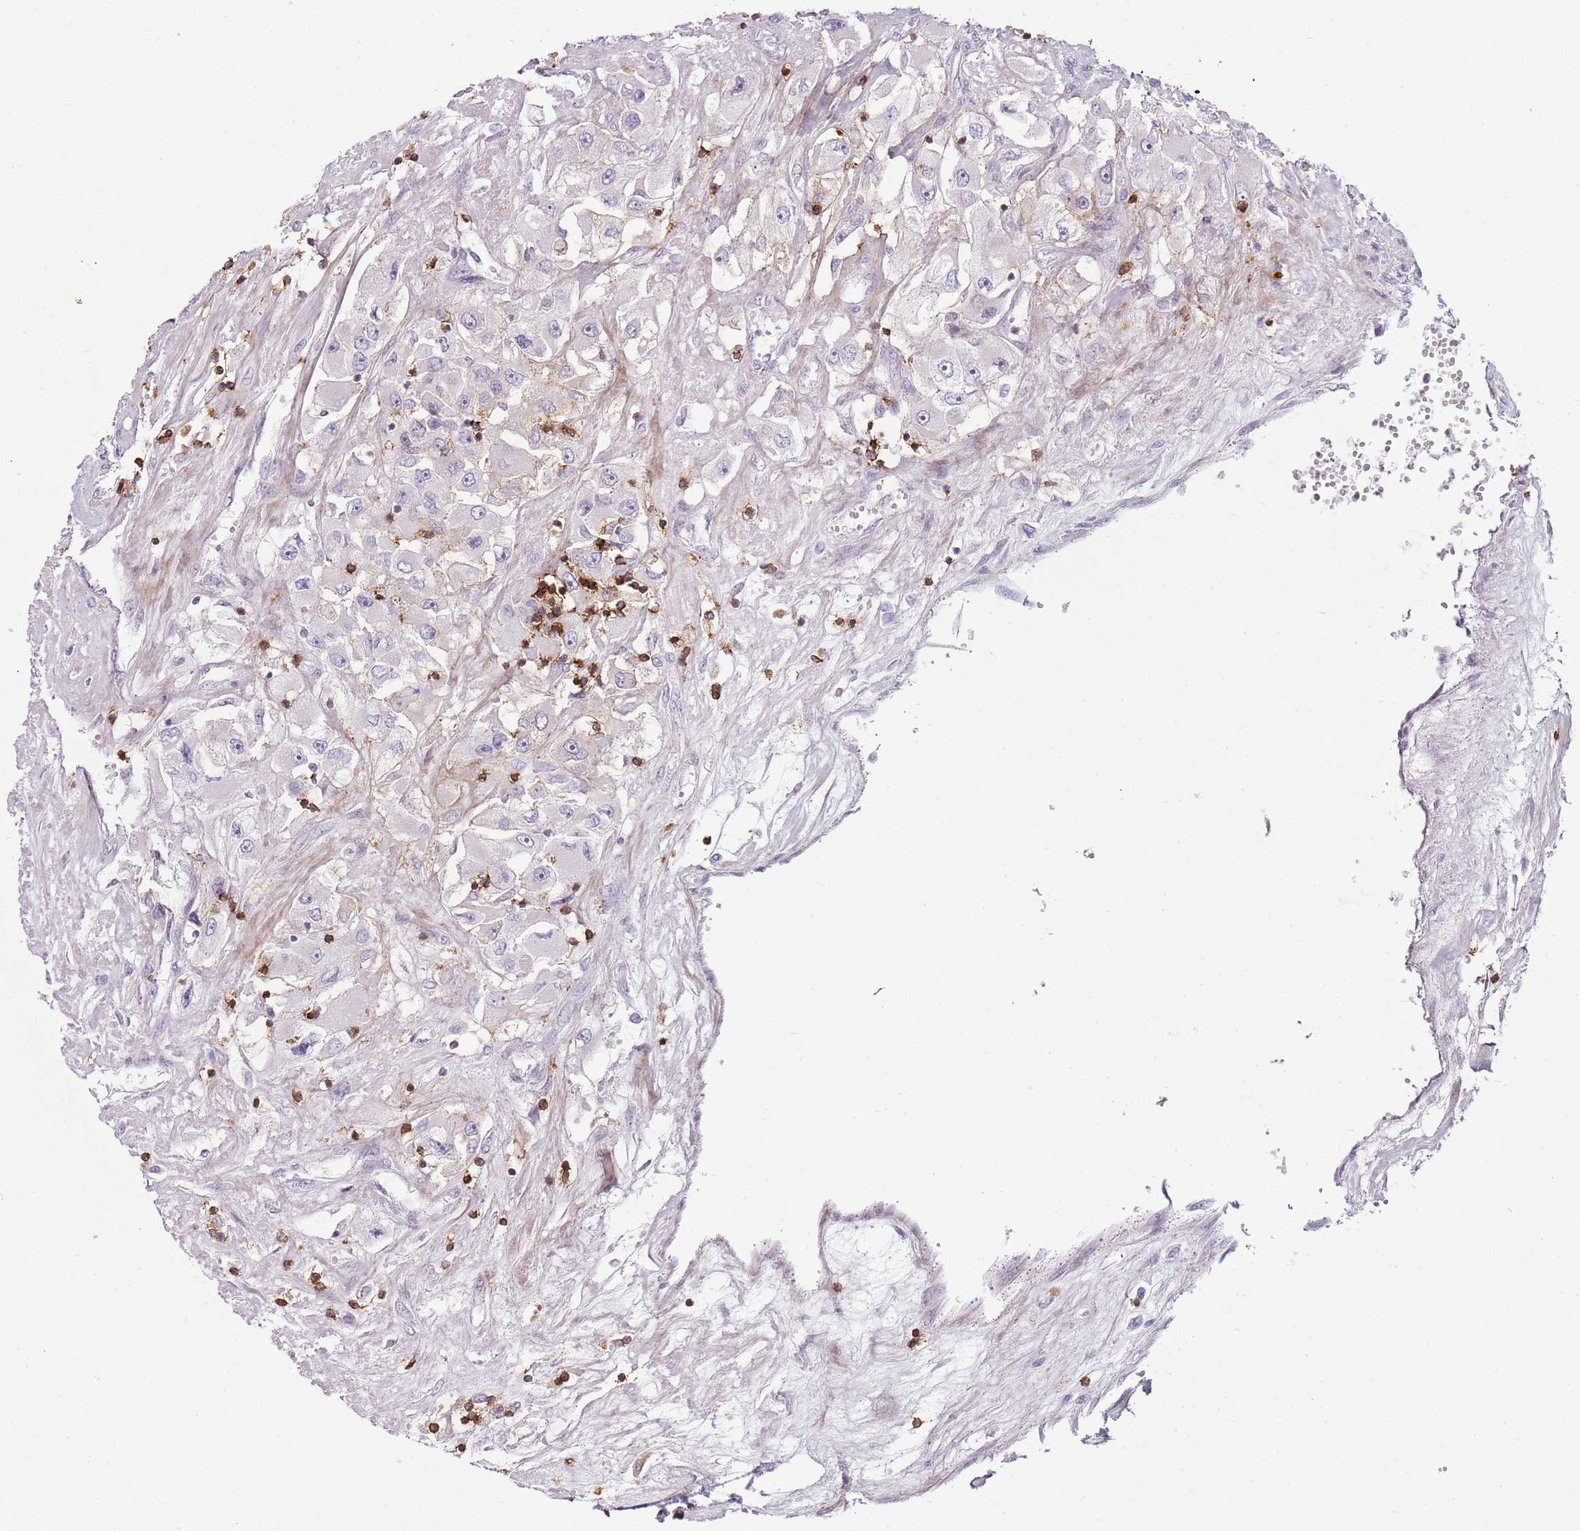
{"staining": {"intensity": "negative", "quantity": "none", "location": "none"}, "tissue": "renal cancer", "cell_type": "Tumor cells", "image_type": "cancer", "snomed": [{"axis": "morphology", "description": "Adenocarcinoma, NOS"}, {"axis": "topography", "description": "Kidney"}], "caption": "Adenocarcinoma (renal) was stained to show a protein in brown. There is no significant positivity in tumor cells.", "gene": "ZNF583", "patient": {"sex": "female", "age": 52}}